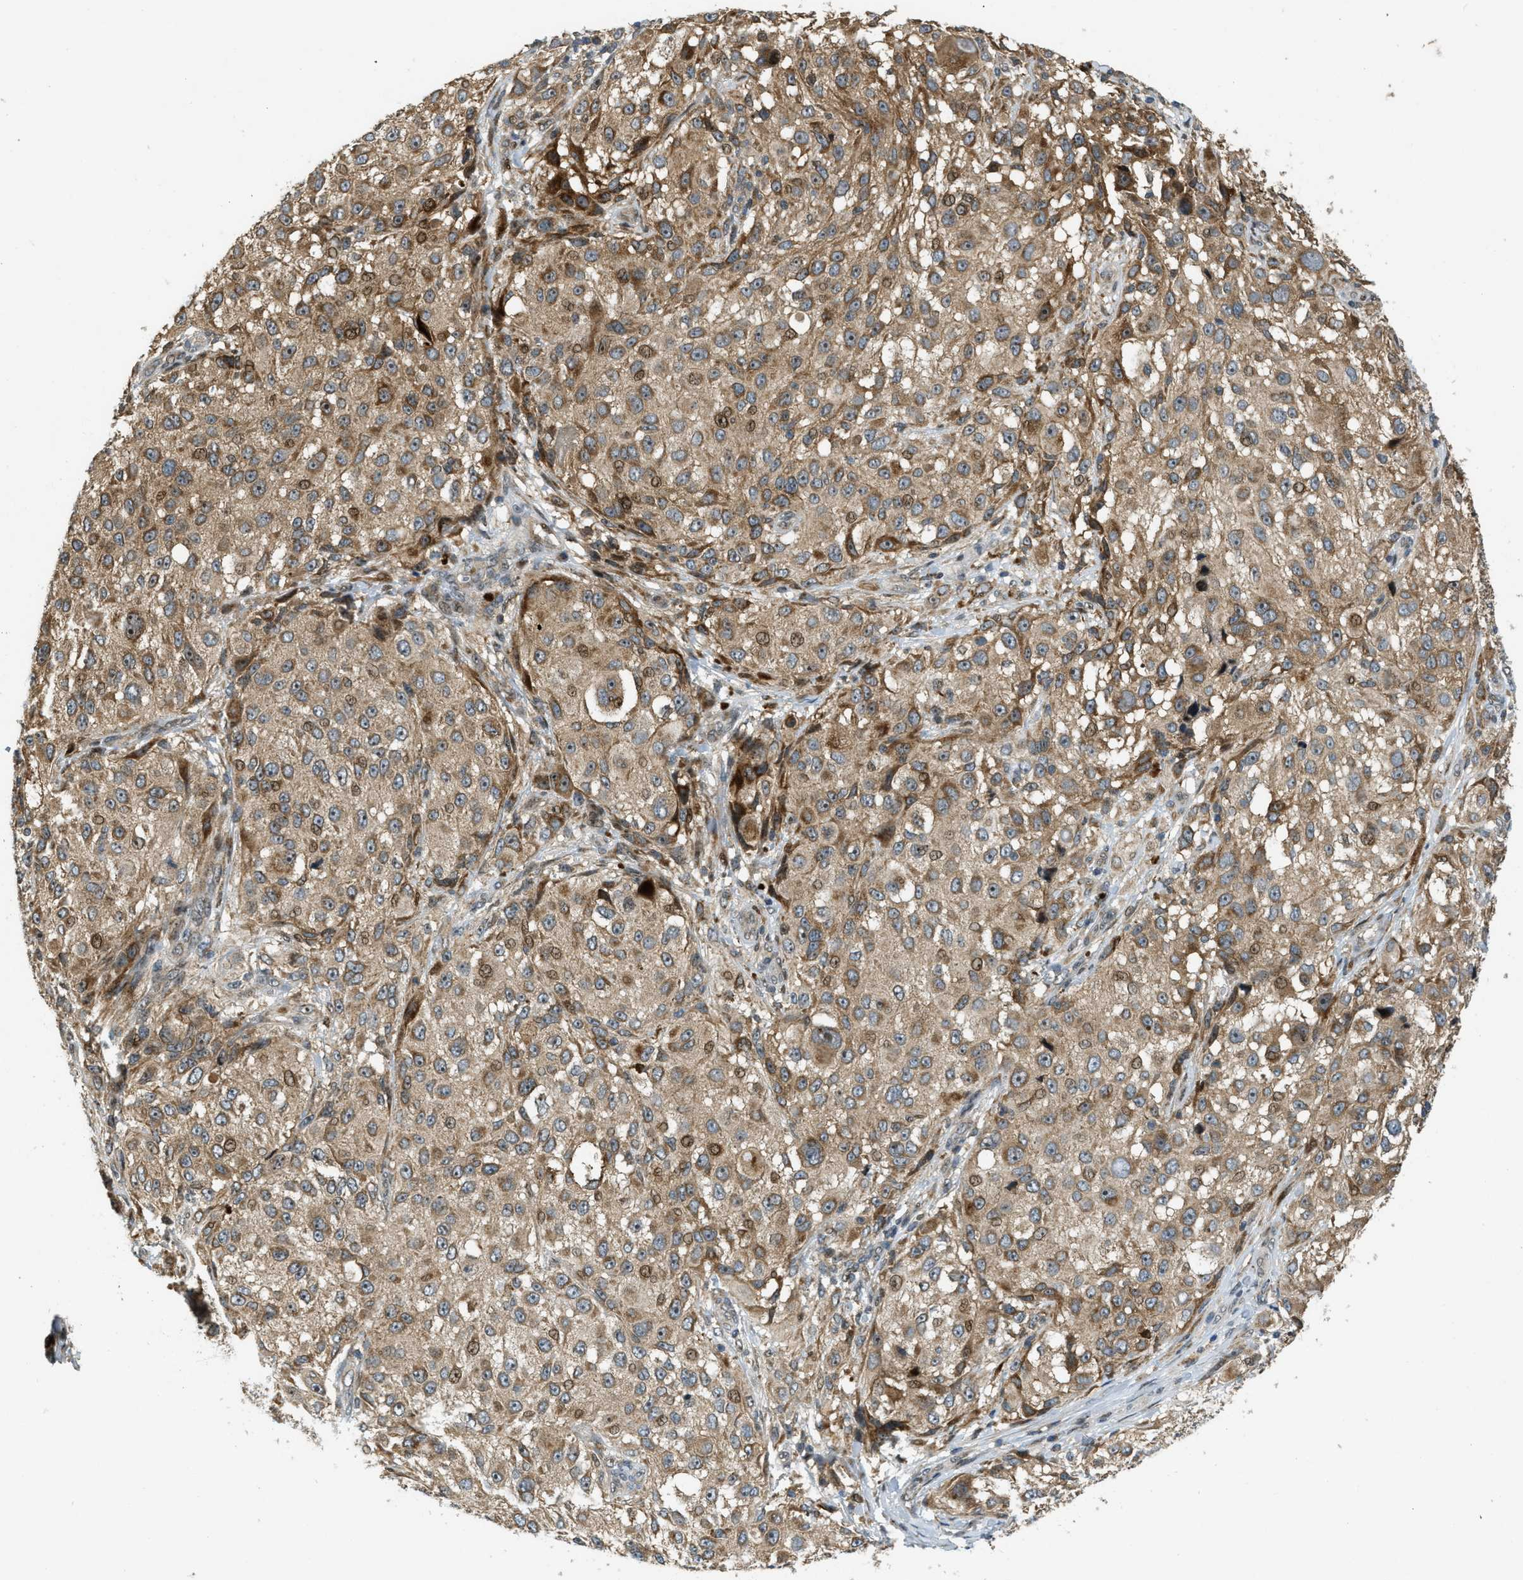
{"staining": {"intensity": "moderate", "quantity": ">75%", "location": "cytoplasmic/membranous,nuclear"}, "tissue": "melanoma", "cell_type": "Tumor cells", "image_type": "cancer", "snomed": [{"axis": "morphology", "description": "Necrosis, NOS"}, {"axis": "morphology", "description": "Malignant melanoma, NOS"}, {"axis": "topography", "description": "Skin"}], "caption": "An IHC histopathology image of tumor tissue is shown. Protein staining in brown highlights moderate cytoplasmic/membranous and nuclear positivity in melanoma within tumor cells.", "gene": "TRAPPC14", "patient": {"sex": "female", "age": 87}}